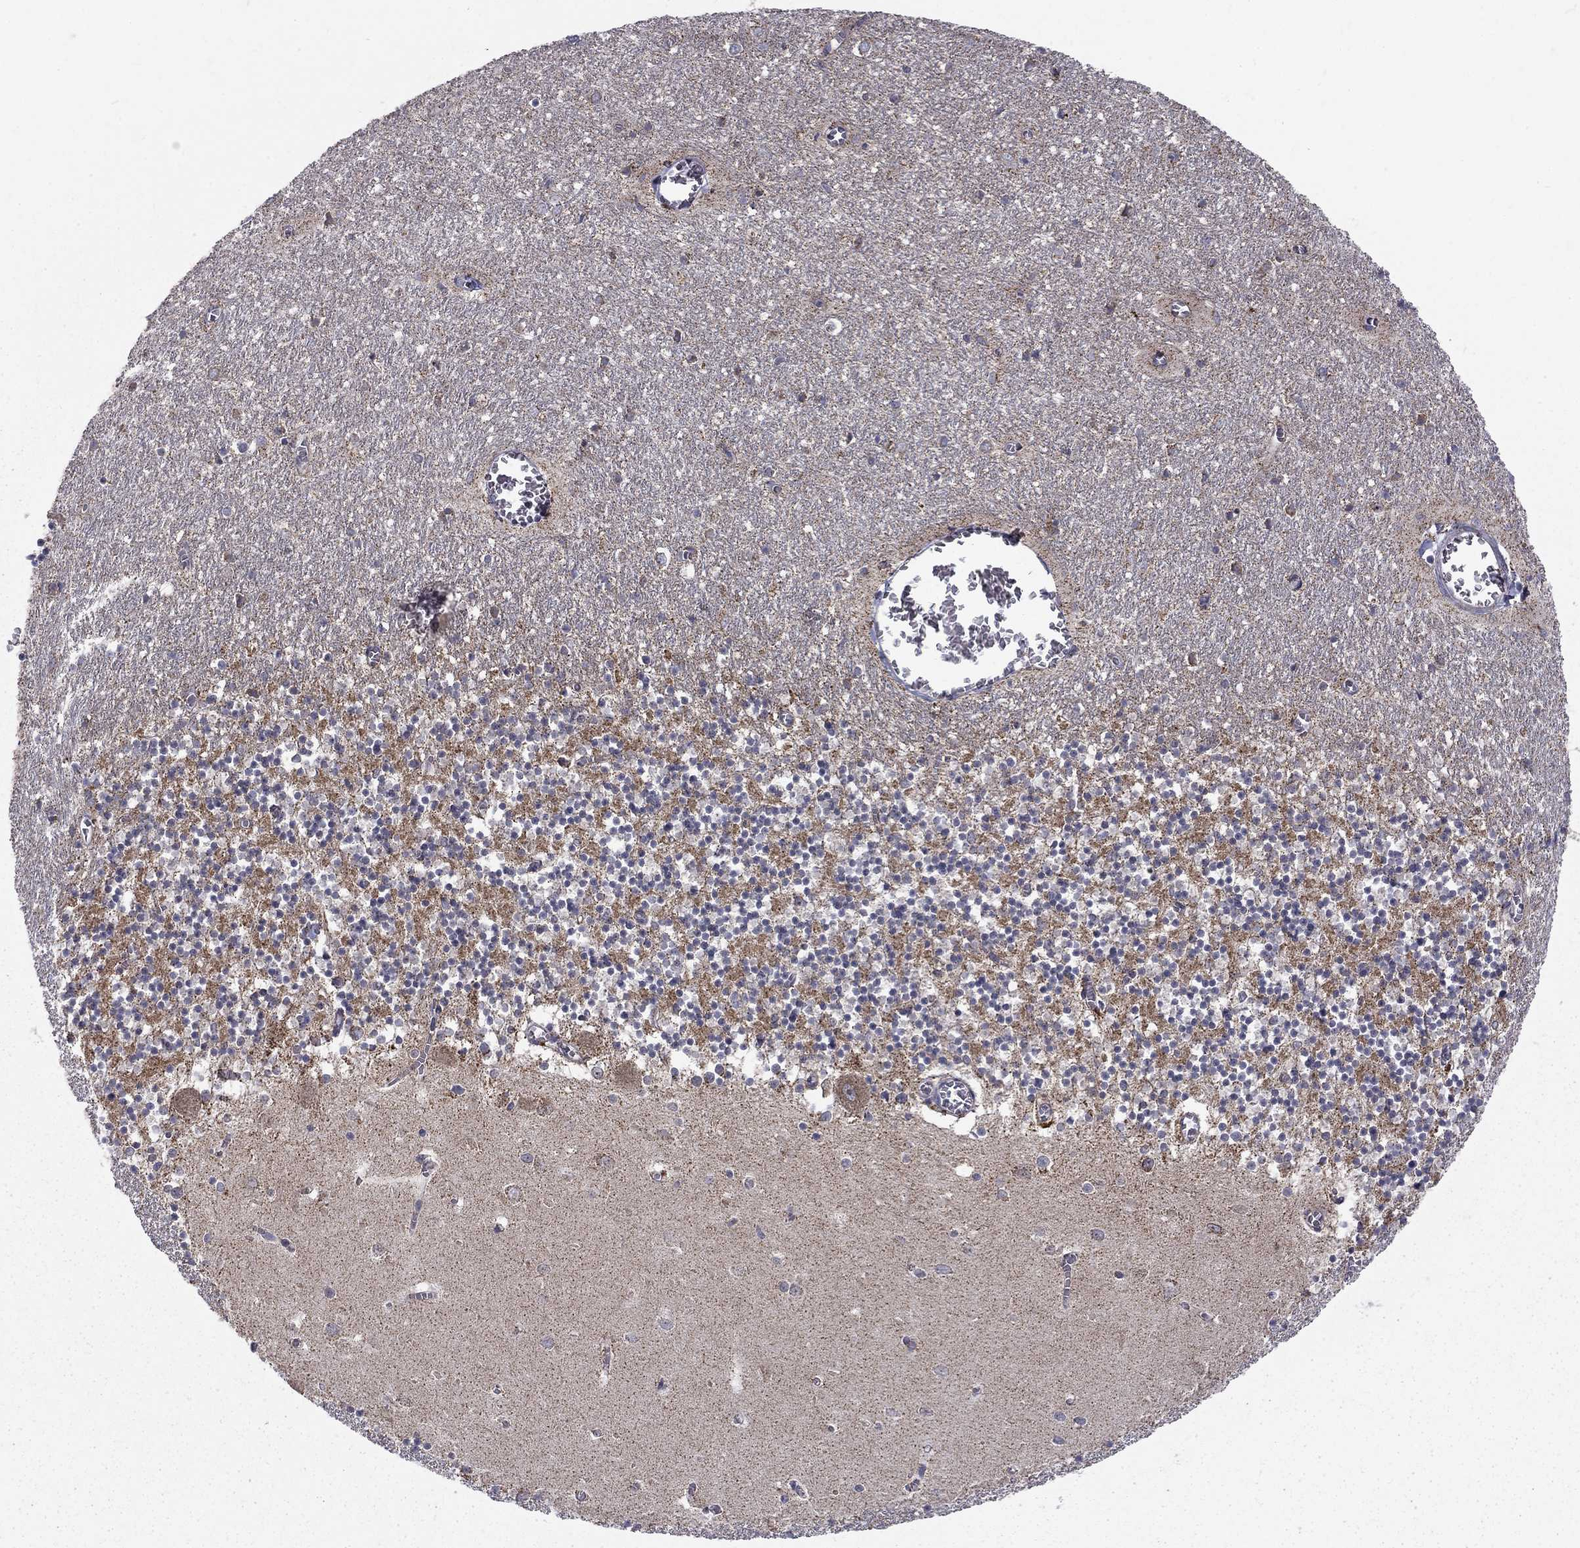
{"staining": {"intensity": "negative", "quantity": "none", "location": "none"}, "tissue": "cerebellum", "cell_type": "Cells in granular layer", "image_type": "normal", "snomed": [{"axis": "morphology", "description": "Normal tissue, NOS"}, {"axis": "topography", "description": "Cerebellum"}], "caption": "A high-resolution histopathology image shows immunohistochemistry (IHC) staining of benign cerebellum, which displays no significant positivity in cells in granular layer. Nuclei are stained in blue.", "gene": "ALDH1B1", "patient": {"sex": "female", "age": 64}}